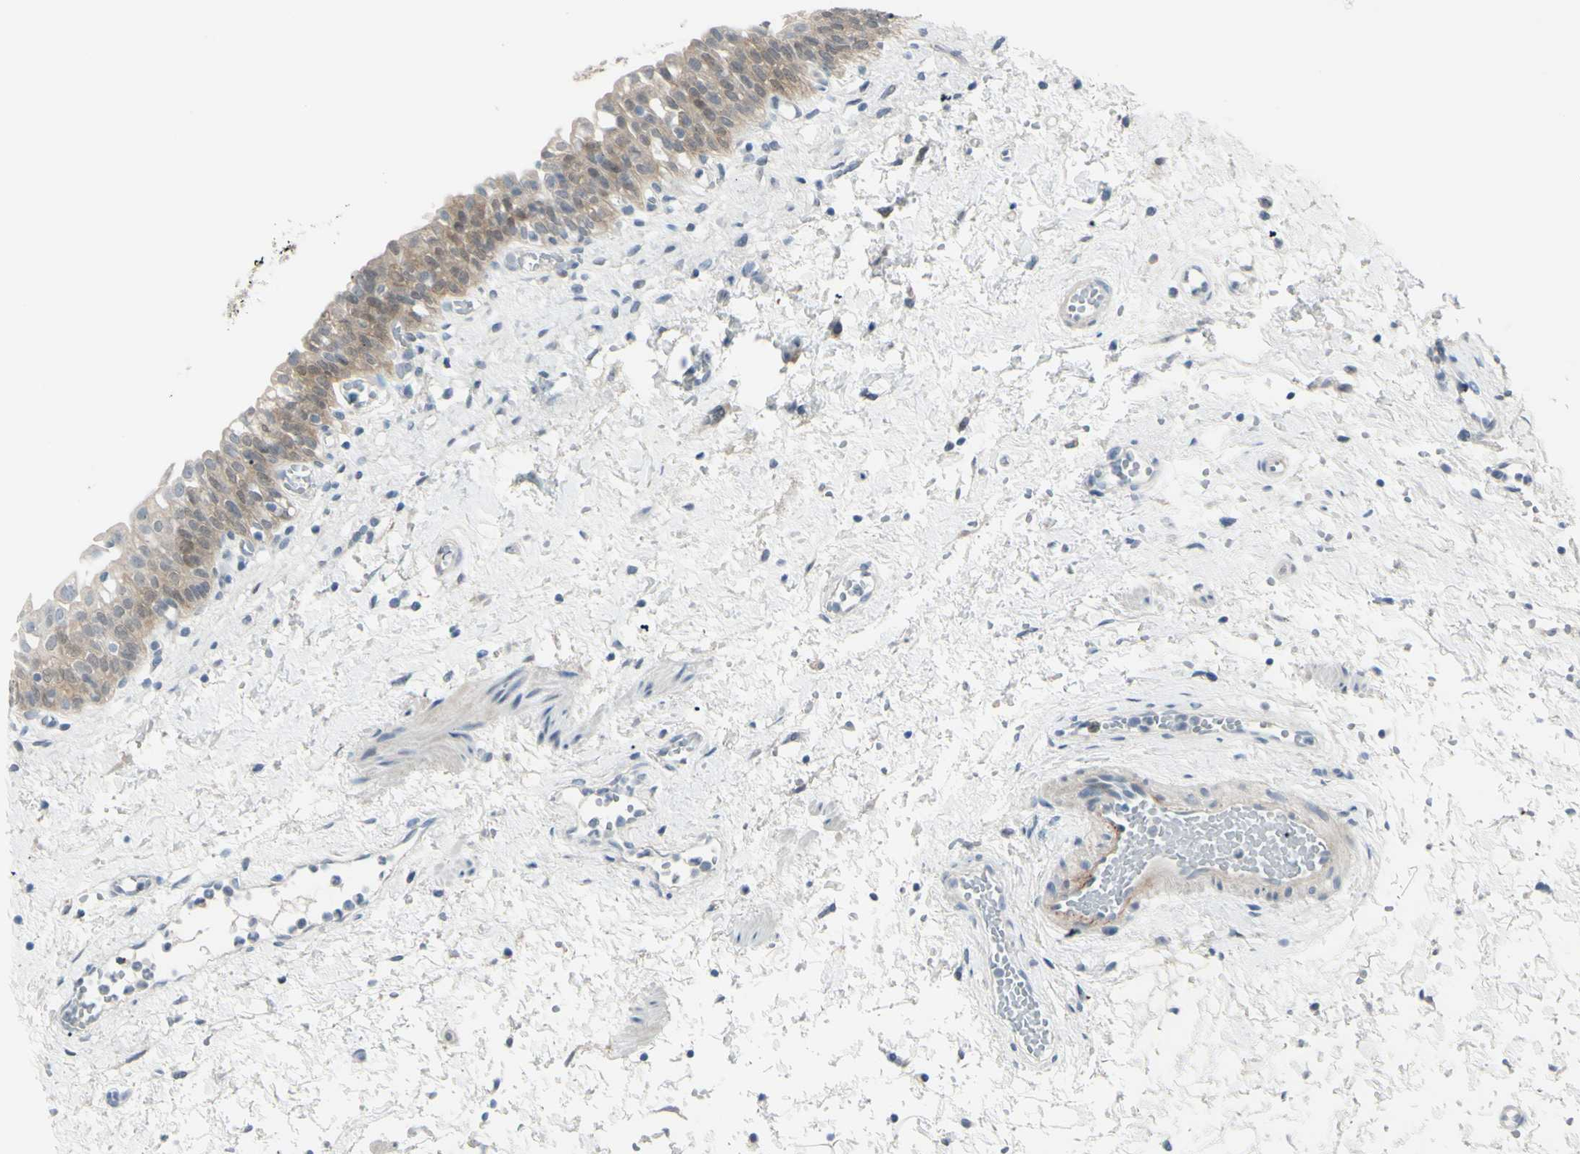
{"staining": {"intensity": "weak", "quantity": "25%-75%", "location": "cytoplasmic/membranous"}, "tissue": "urinary bladder", "cell_type": "Urothelial cells", "image_type": "normal", "snomed": [{"axis": "morphology", "description": "Normal tissue, NOS"}, {"axis": "topography", "description": "Urinary bladder"}], "caption": "Protein expression analysis of normal urinary bladder shows weak cytoplasmic/membranous expression in about 25%-75% of urothelial cells.", "gene": "ETNK1", "patient": {"sex": "male", "age": 55}}